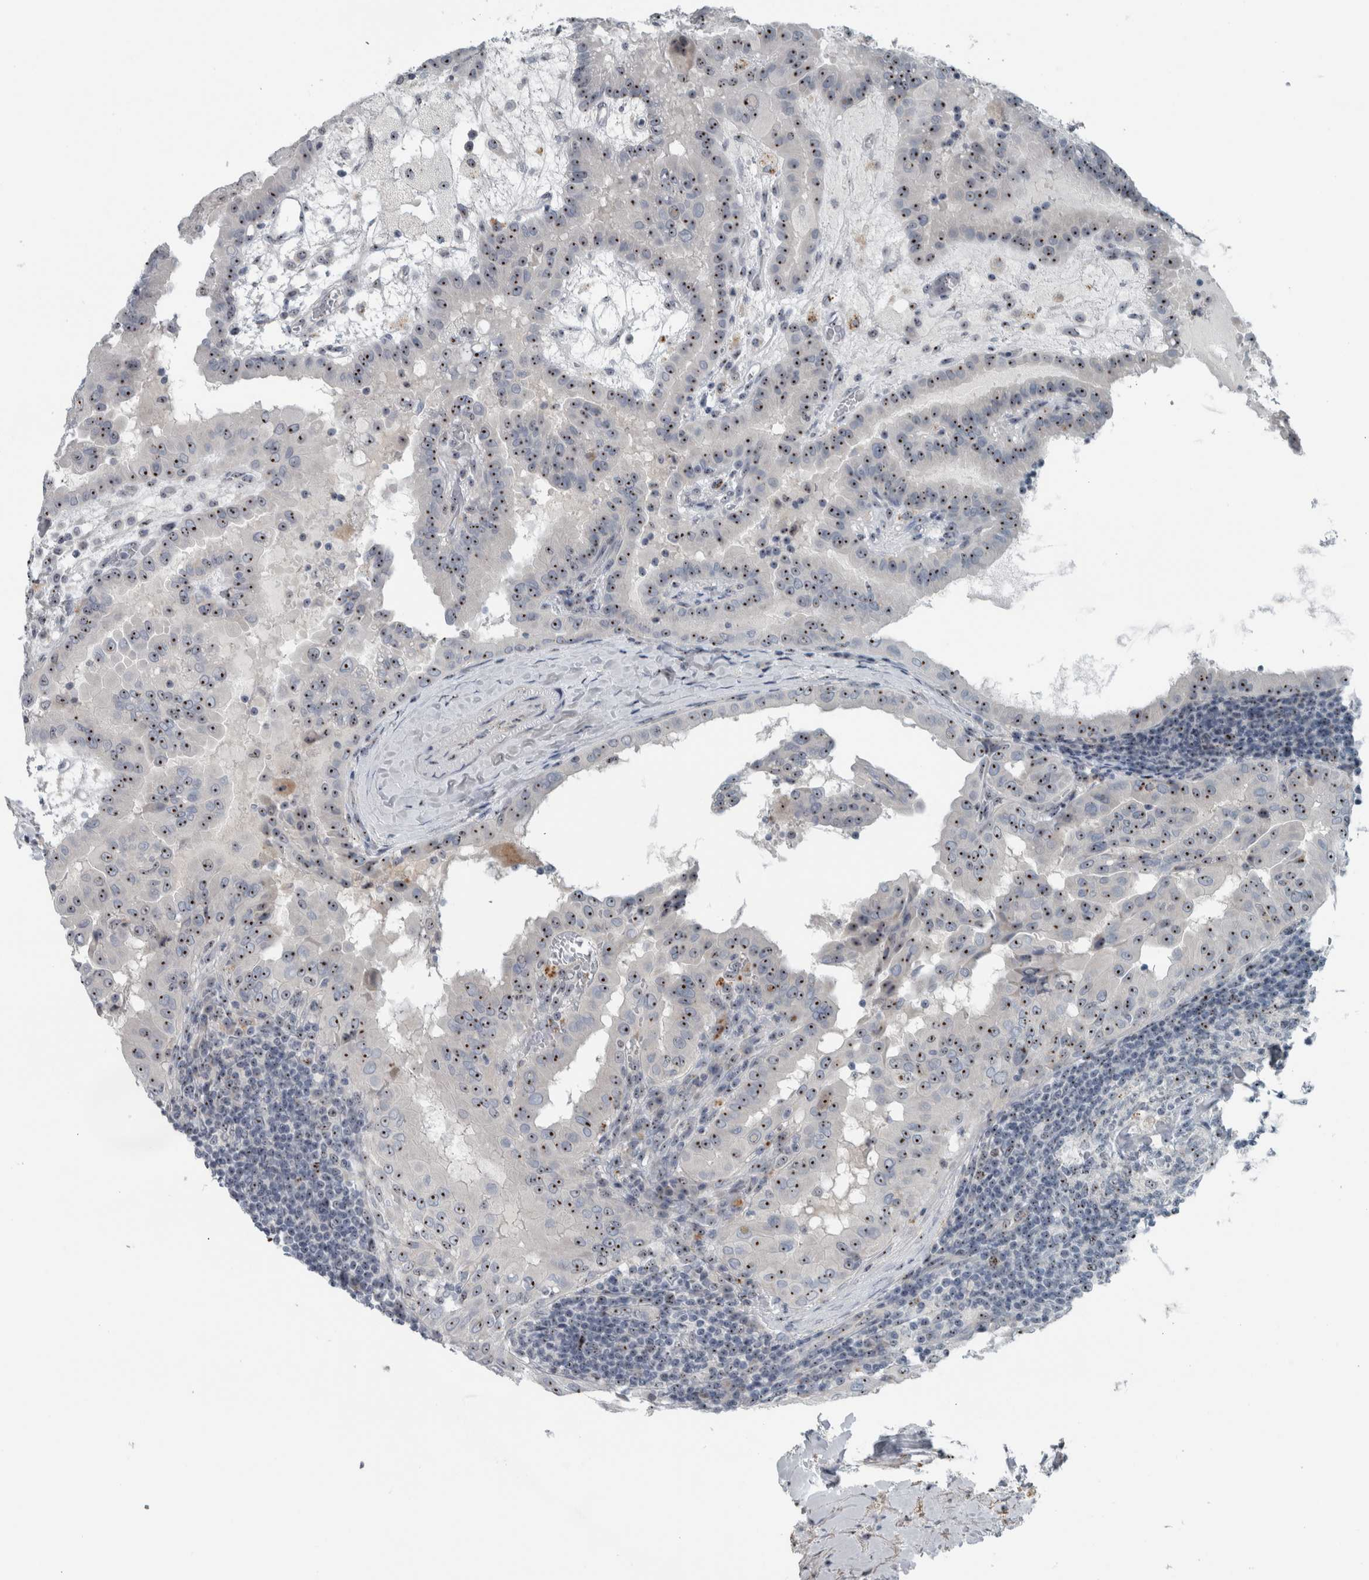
{"staining": {"intensity": "moderate", "quantity": ">75%", "location": "nuclear"}, "tissue": "thyroid cancer", "cell_type": "Tumor cells", "image_type": "cancer", "snomed": [{"axis": "morphology", "description": "Papillary adenocarcinoma, NOS"}, {"axis": "topography", "description": "Thyroid gland"}], "caption": "Moderate nuclear protein positivity is seen in approximately >75% of tumor cells in papillary adenocarcinoma (thyroid). (DAB IHC with brightfield microscopy, high magnification).", "gene": "UTP6", "patient": {"sex": "male", "age": 33}}